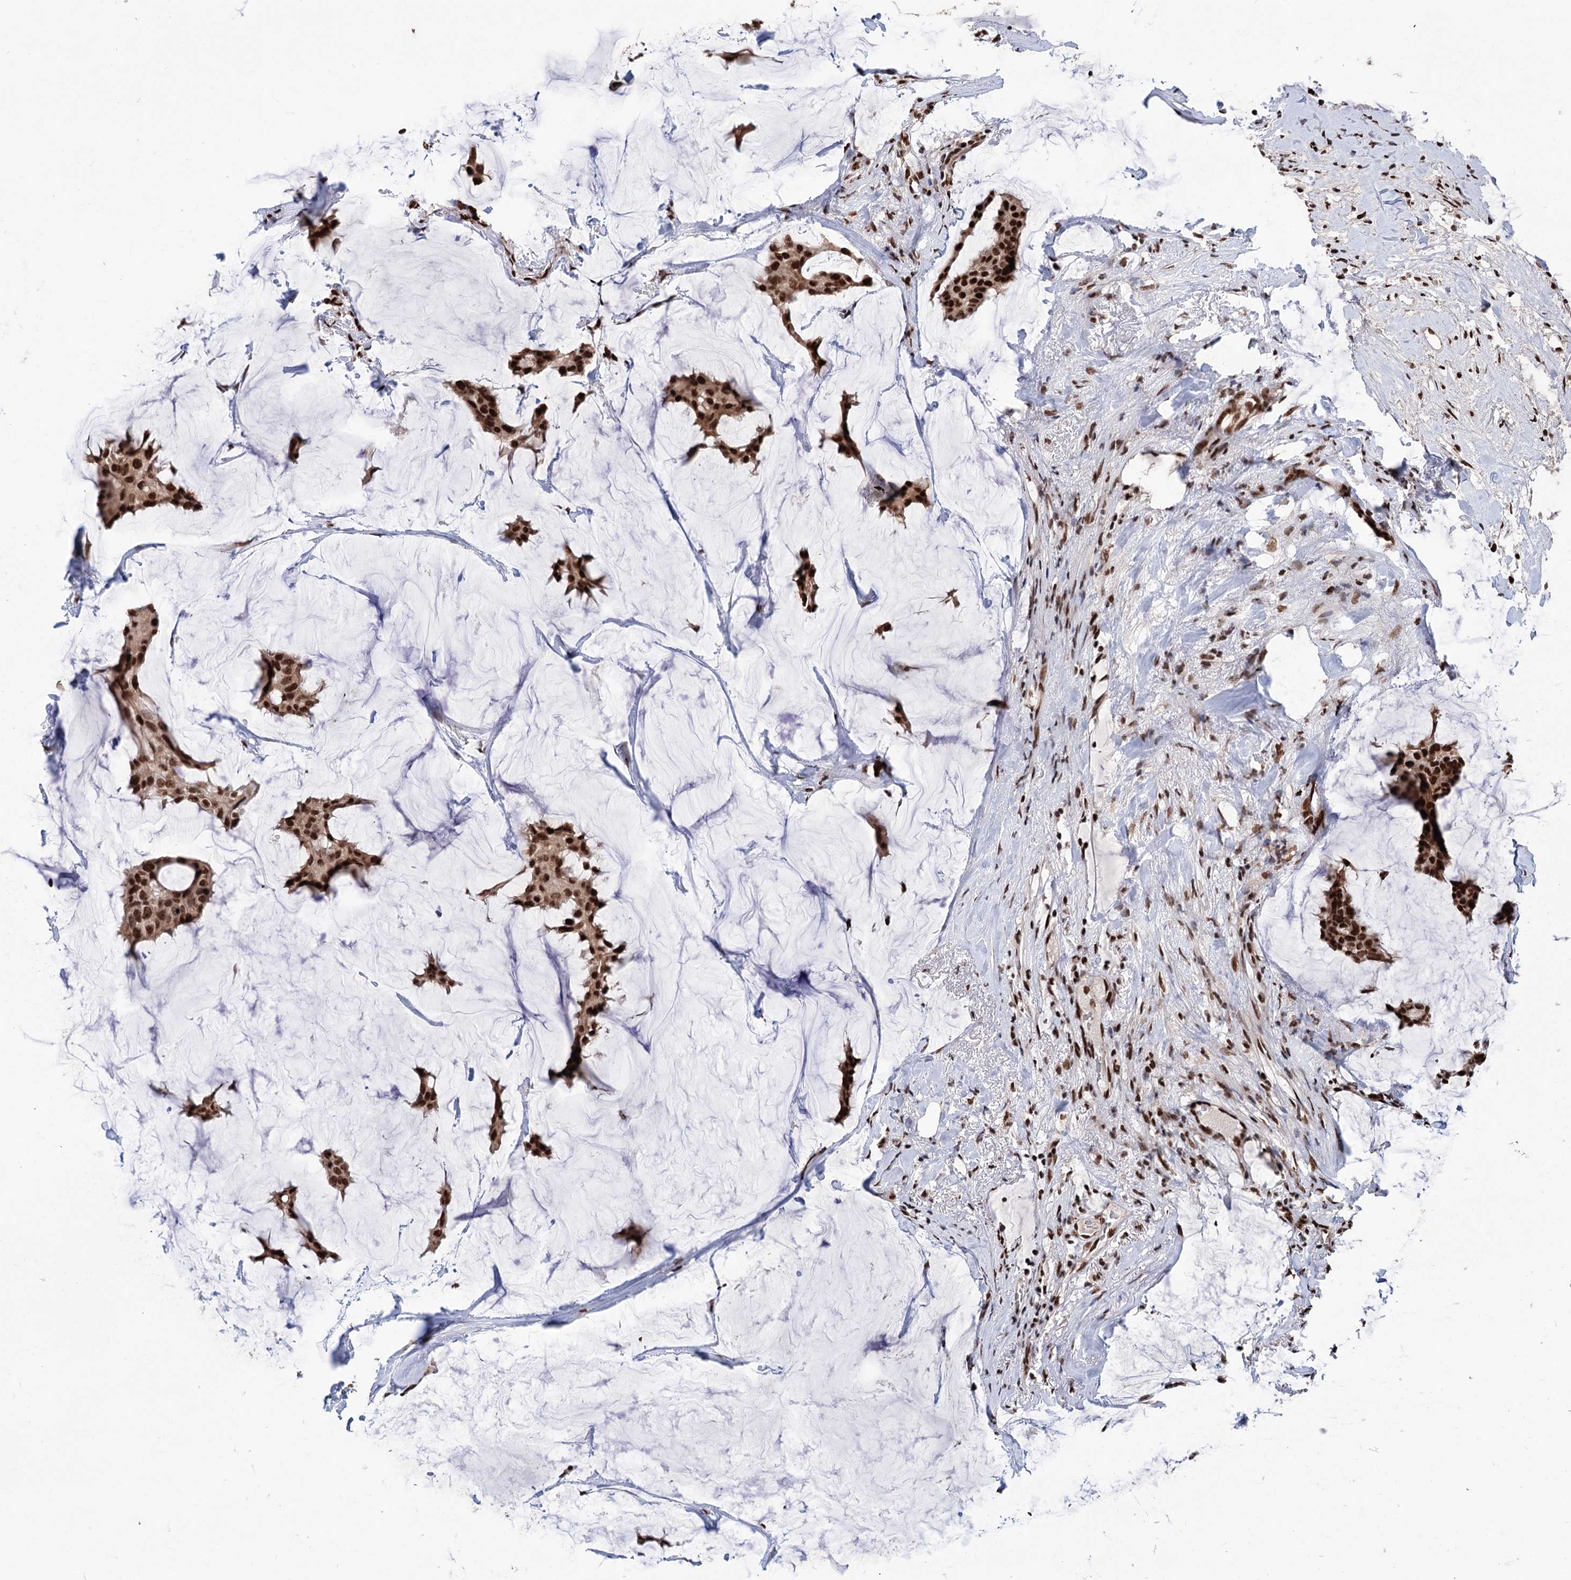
{"staining": {"intensity": "strong", "quantity": ">75%", "location": "nuclear"}, "tissue": "breast cancer", "cell_type": "Tumor cells", "image_type": "cancer", "snomed": [{"axis": "morphology", "description": "Duct carcinoma"}, {"axis": "topography", "description": "Breast"}], "caption": "A photomicrograph showing strong nuclear staining in about >75% of tumor cells in breast cancer, as visualized by brown immunohistochemical staining.", "gene": "MAML1", "patient": {"sex": "female", "age": 93}}